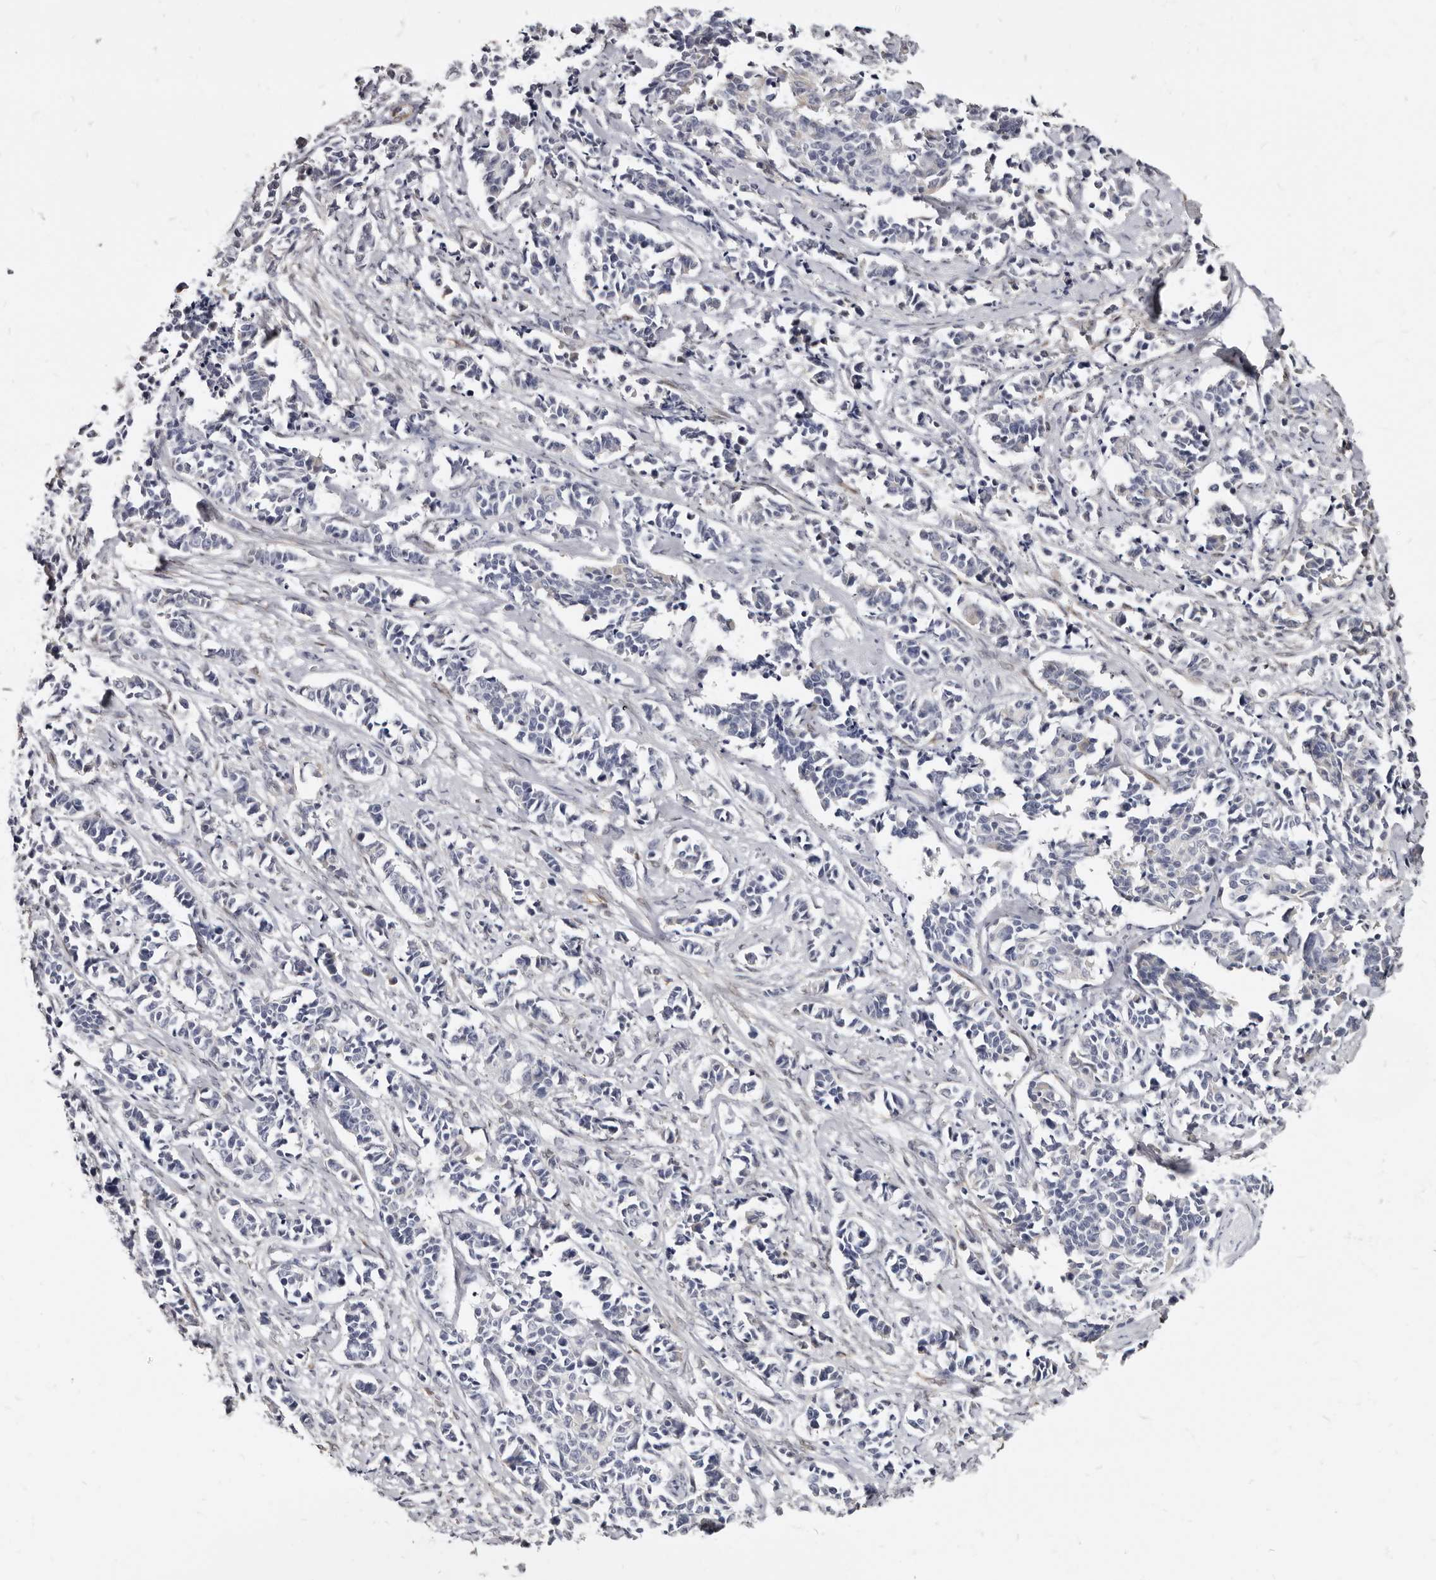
{"staining": {"intensity": "negative", "quantity": "none", "location": "none"}, "tissue": "cervical cancer", "cell_type": "Tumor cells", "image_type": "cancer", "snomed": [{"axis": "morphology", "description": "Normal tissue, NOS"}, {"axis": "morphology", "description": "Squamous cell carcinoma, NOS"}, {"axis": "topography", "description": "Cervix"}], "caption": "Cervical cancer was stained to show a protein in brown. There is no significant staining in tumor cells.", "gene": "MRGPRF", "patient": {"sex": "female", "age": 35}}